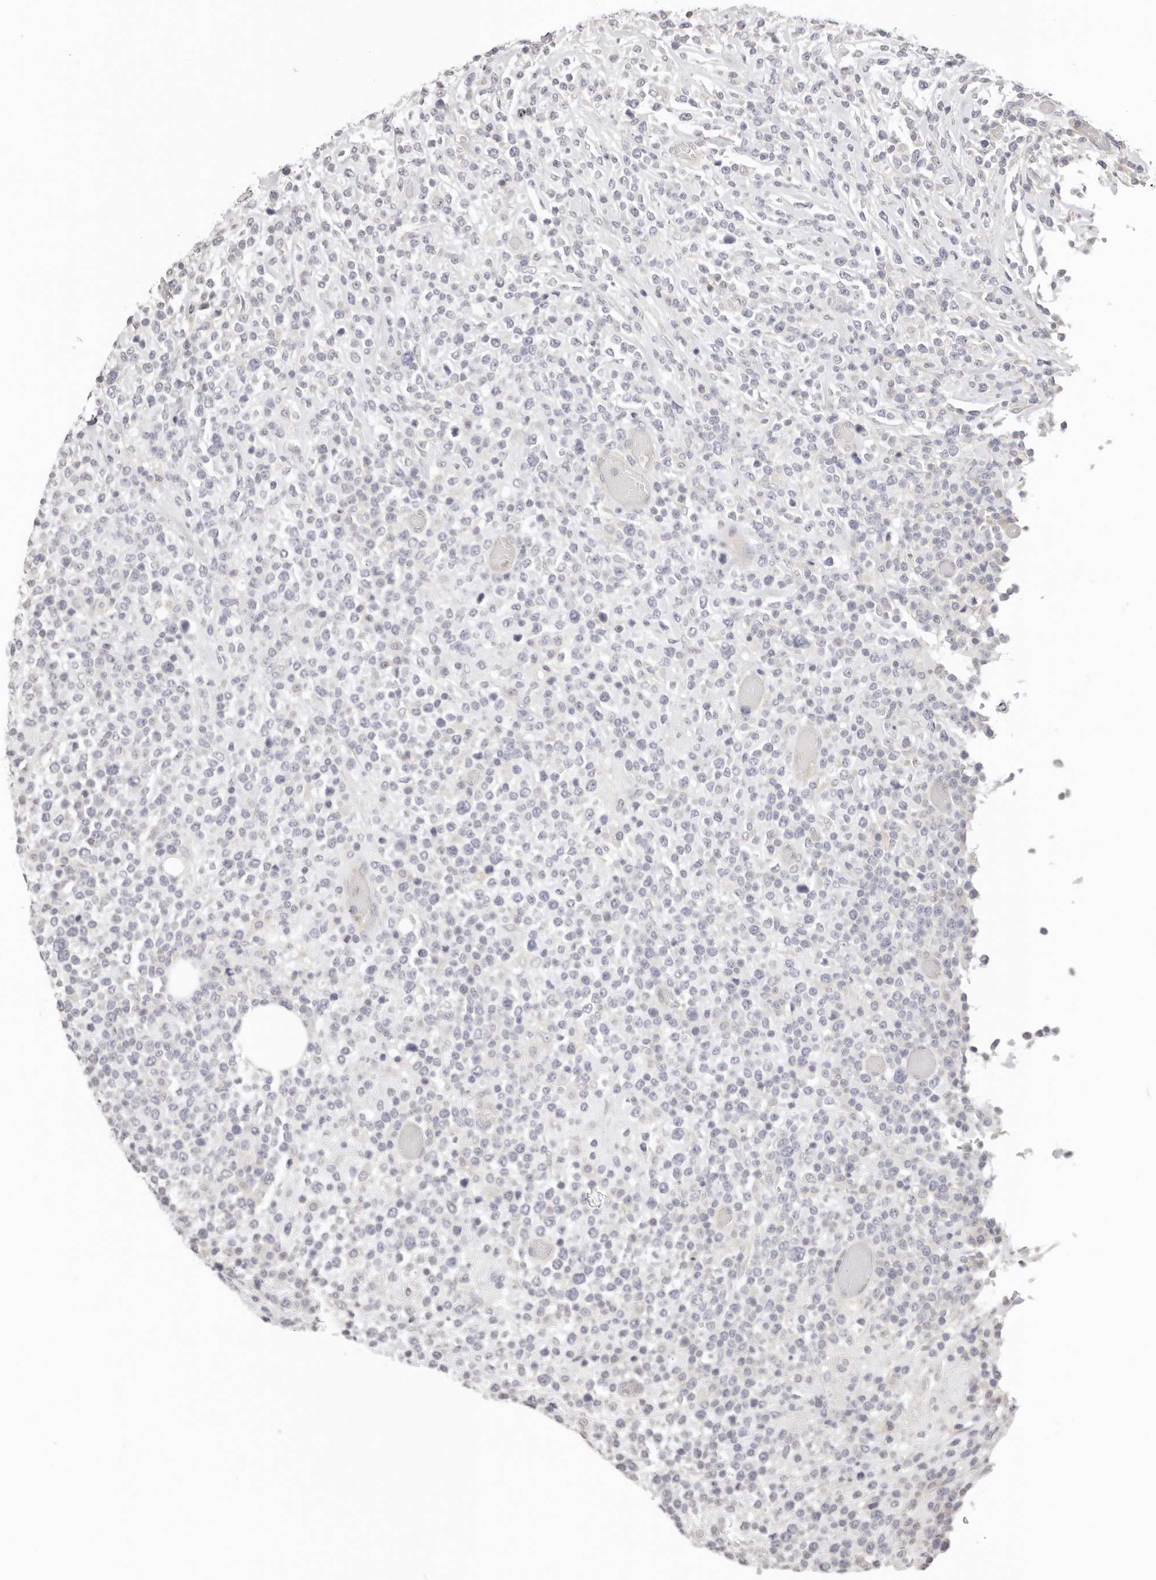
{"staining": {"intensity": "negative", "quantity": "none", "location": "none"}, "tissue": "lymphoma", "cell_type": "Tumor cells", "image_type": "cancer", "snomed": [{"axis": "morphology", "description": "Malignant lymphoma, non-Hodgkin's type, High grade"}, {"axis": "topography", "description": "Colon"}], "caption": "Immunohistochemical staining of lymphoma shows no significant positivity in tumor cells.", "gene": "GGPS1", "patient": {"sex": "female", "age": 53}}